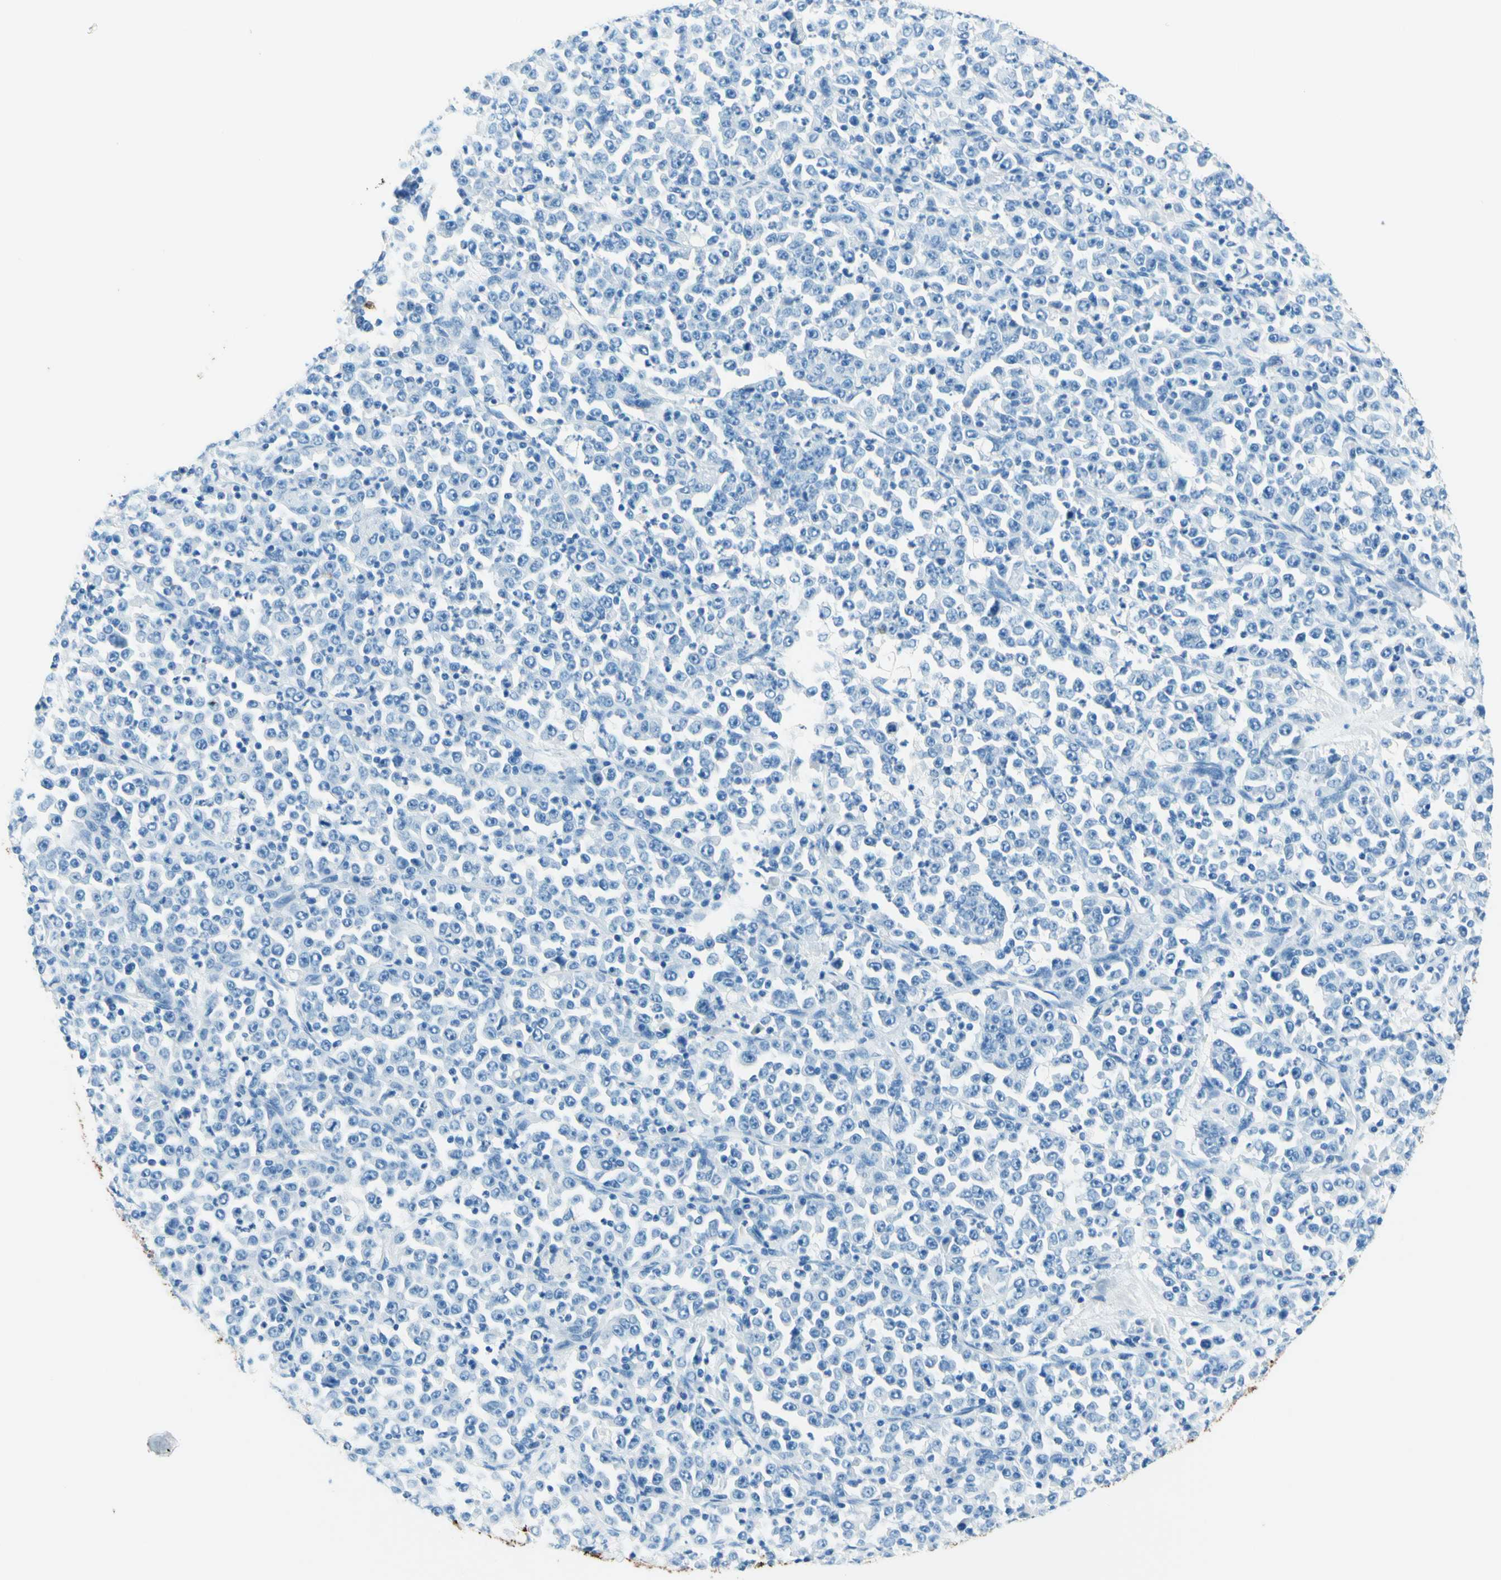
{"staining": {"intensity": "negative", "quantity": "none", "location": "none"}, "tissue": "stomach cancer", "cell_type": "Tumor cells", "image_type": "cancer", "snomed": [{"axis": "morphology", "description": "Normal tissue, NOS"}, {"axis": "morphology", "description": "Adenocarcinoma, NOS"}, {"axis": "topography", "description": "Stomach, upper"}, {"axis": "topography", "description": "Stomach"}], "caption": "Protein analysis of stomach cancer exhibits no significant expression in tumor cells. The staining is performed using DAB (3,3'-diaminobenzidine) brown chromogen with nuclei counter-stained in using hematoxylin.", "gene": "MFAP5", "patient": {"sex": "male", "age": 59}}